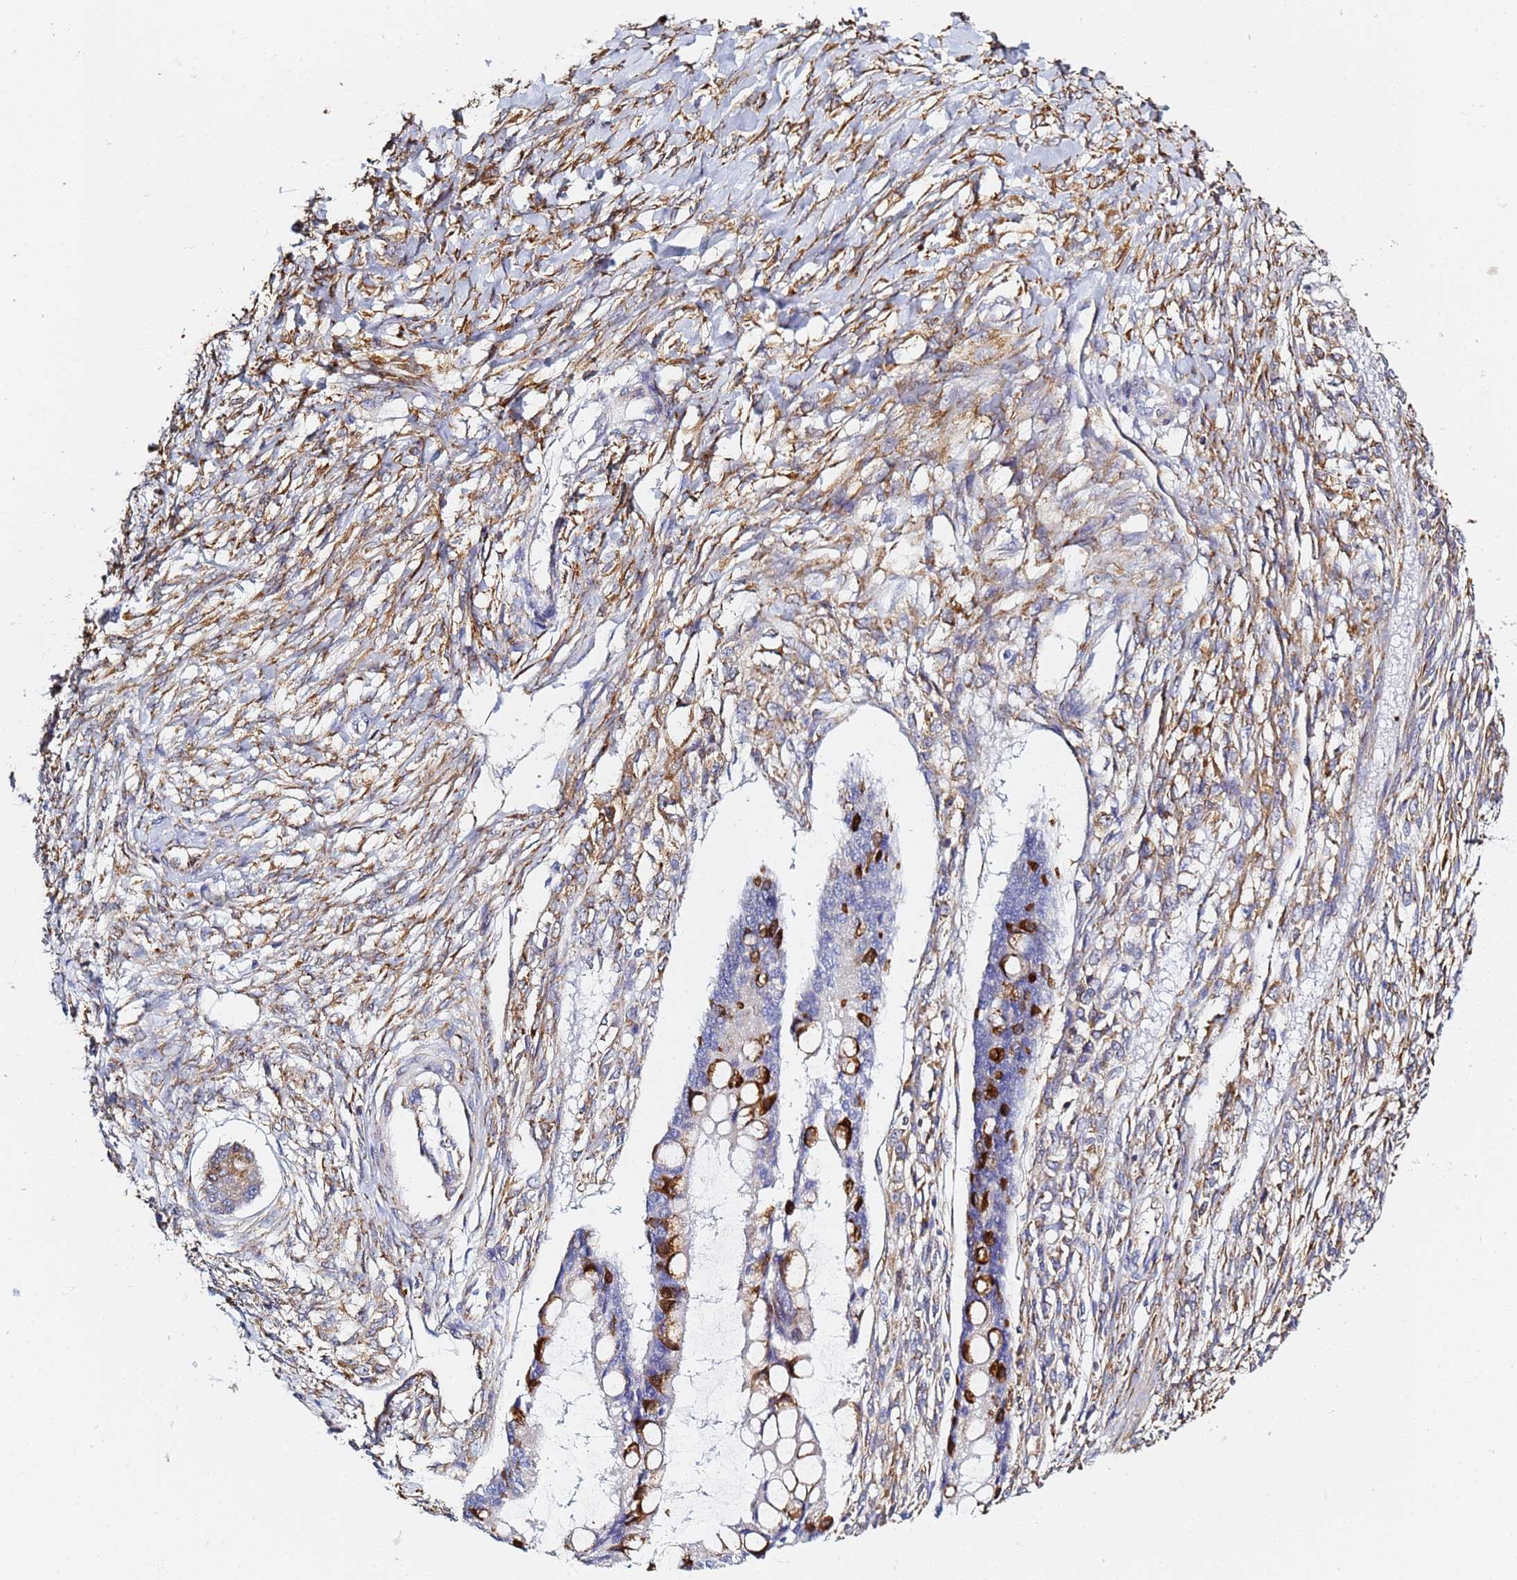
{"staining": {"intensity": "strong", "quantity": "<25%", "location": "cytoplasmic/membranous"}, "tissue": "ovarian cancer", "cell_type": "Tumor cells", "image_type": "cancer", "snomed": [{"axis": "morphology", "description": "Cystadenocarcinoma, mucinous, NOS"}, {"axis": "topography", "description": "Ovary"}], "caption": "A brown stain shows strong cytoplasmic/membranous expression of a protein in ovarian mucinous cystadenocarcinoma tumor cells. Using DAB (brown) and hematoxylin (blue) stains, captured at high magnification using brightfield microscopy.", "gene": "GDAP2", "patient": {"sex": "female", "age": 73}}